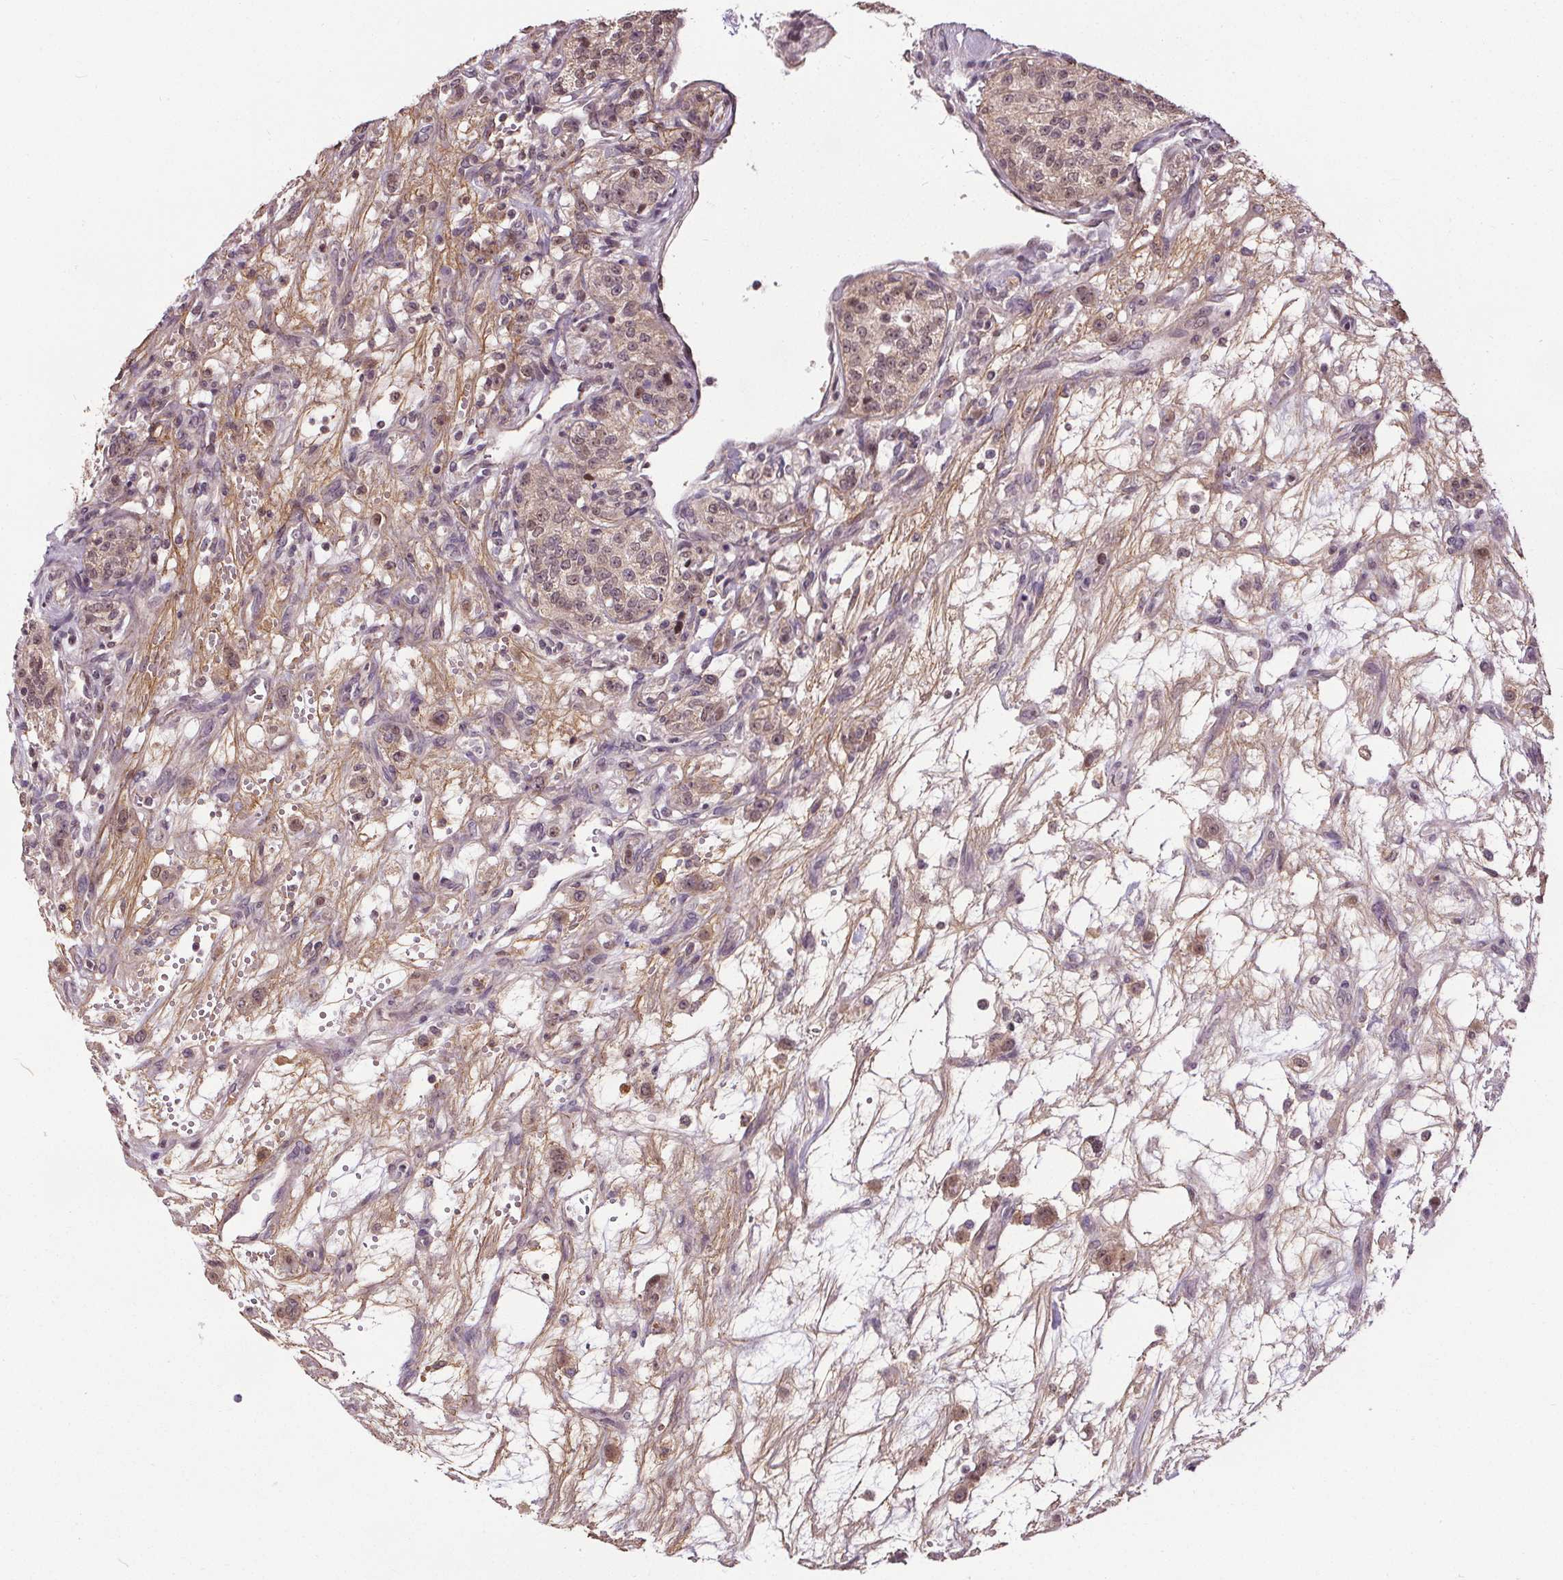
{"staining": {"intensity": "weak", "quantity": "<25%", "location": "nuclear"}, "tissue": "renal cancer", "cell_type": "Tumor cells", "image_type": "cancer", "snomed": [{"axis": "morphology", "description": "Adenocarcinoma, NOS"}, {"axis": "topography", "description": "Kidney"}], "caption": "This is an IHC micrograph of human renal adenocarcinoma. There is no staining in tumor cells.", "gene": "KIAA0232", "patient": {"sex": "female", "age": 63}}